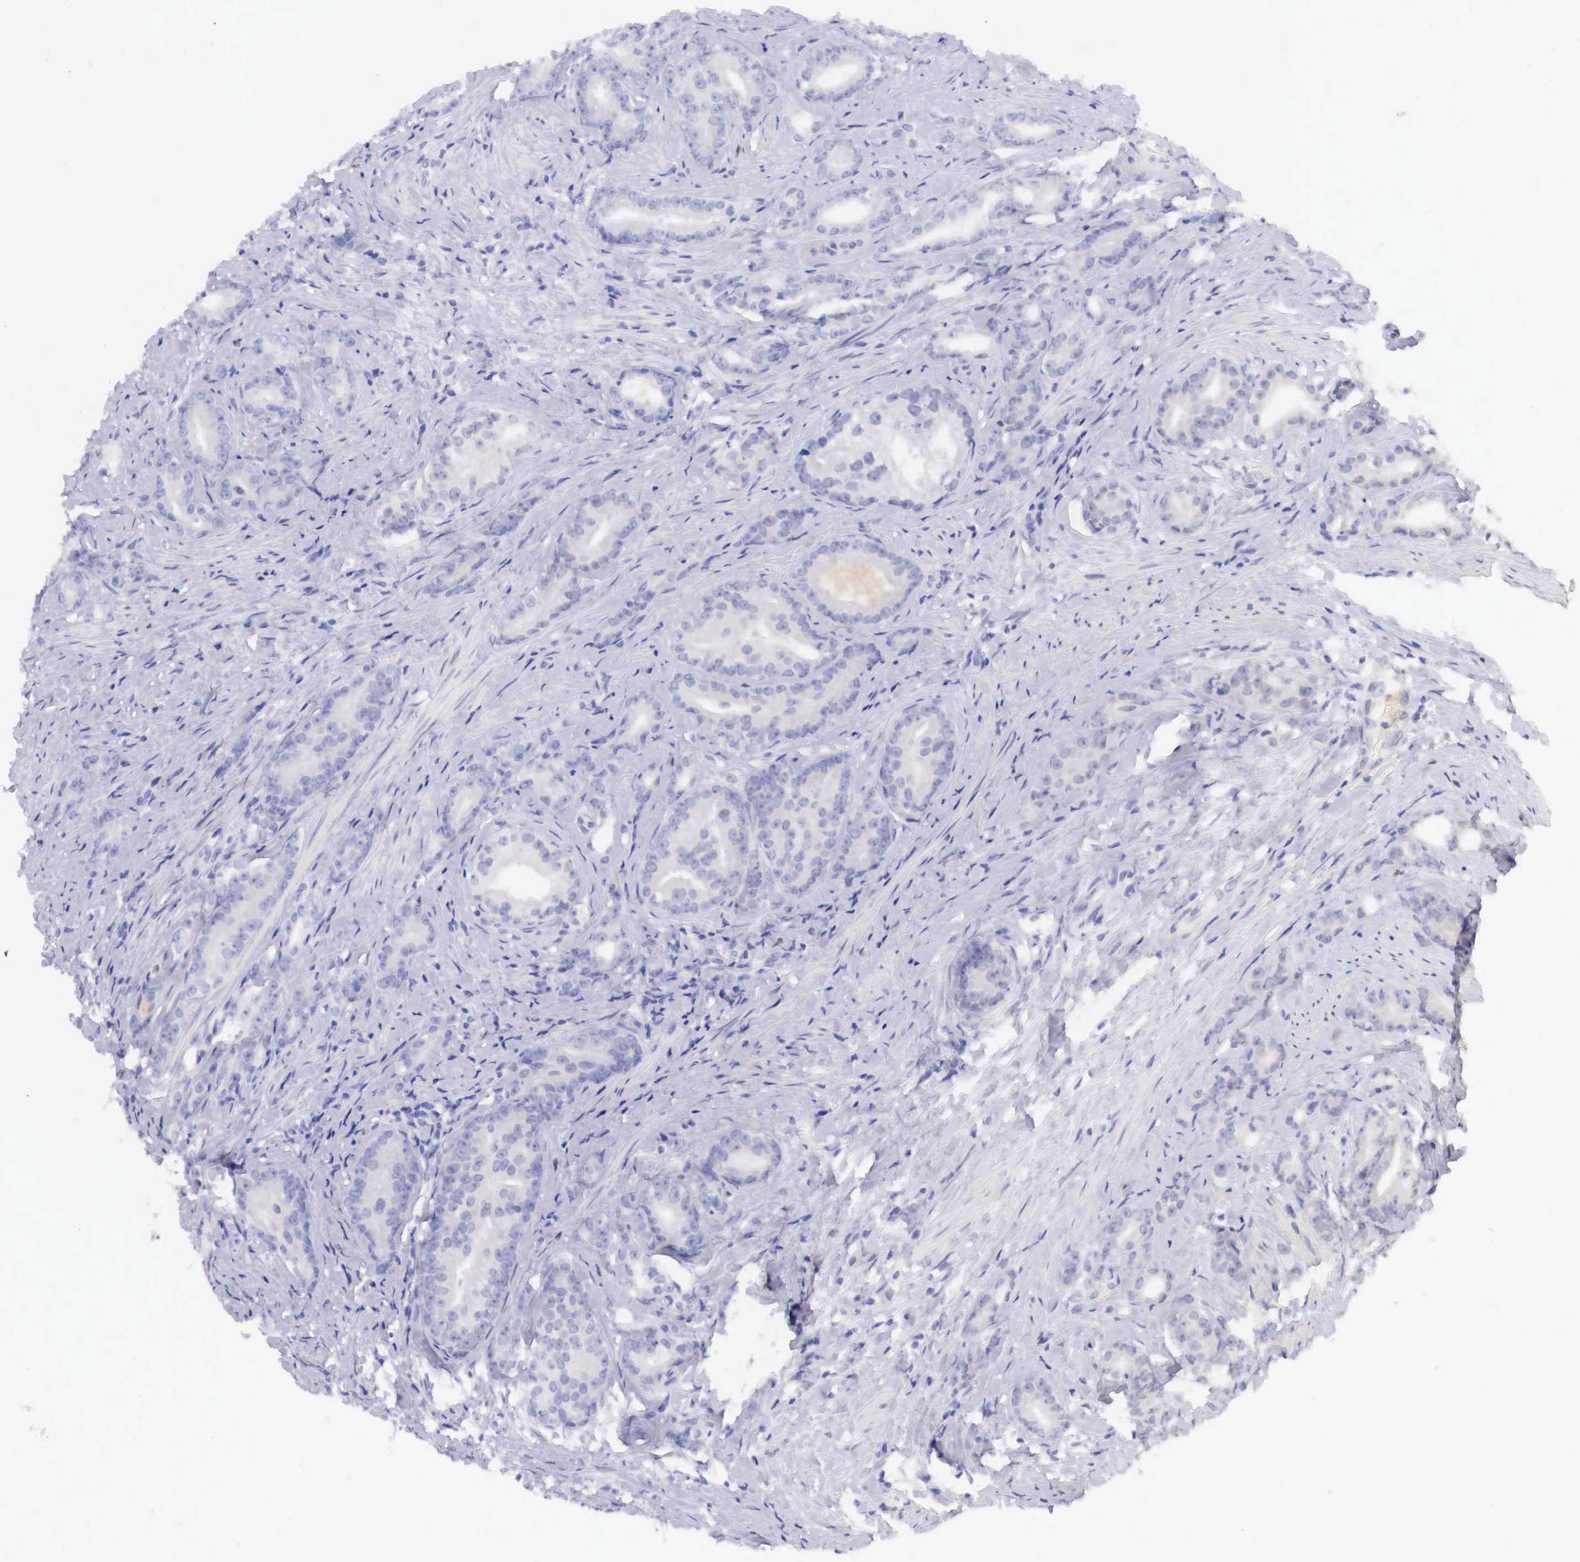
{"staining": {"intensity": "negative", "quantity": "none", "location": "none"}, "tissue": "prostate cancer", "cell_type": "Tumor cells", "image_type": "cancer", "snomed": [{"axis": "morphology", "description": "Adenocarcinoma, Medium grade"}, {"axis": "topography", "description": "Prostate"}], "caption": "Immunohistochemical staining of prostate cancer reveals no significant positivity in tumor cells.", "gene": "BCL6", "patient": {"sex": "male", "age": 59}}